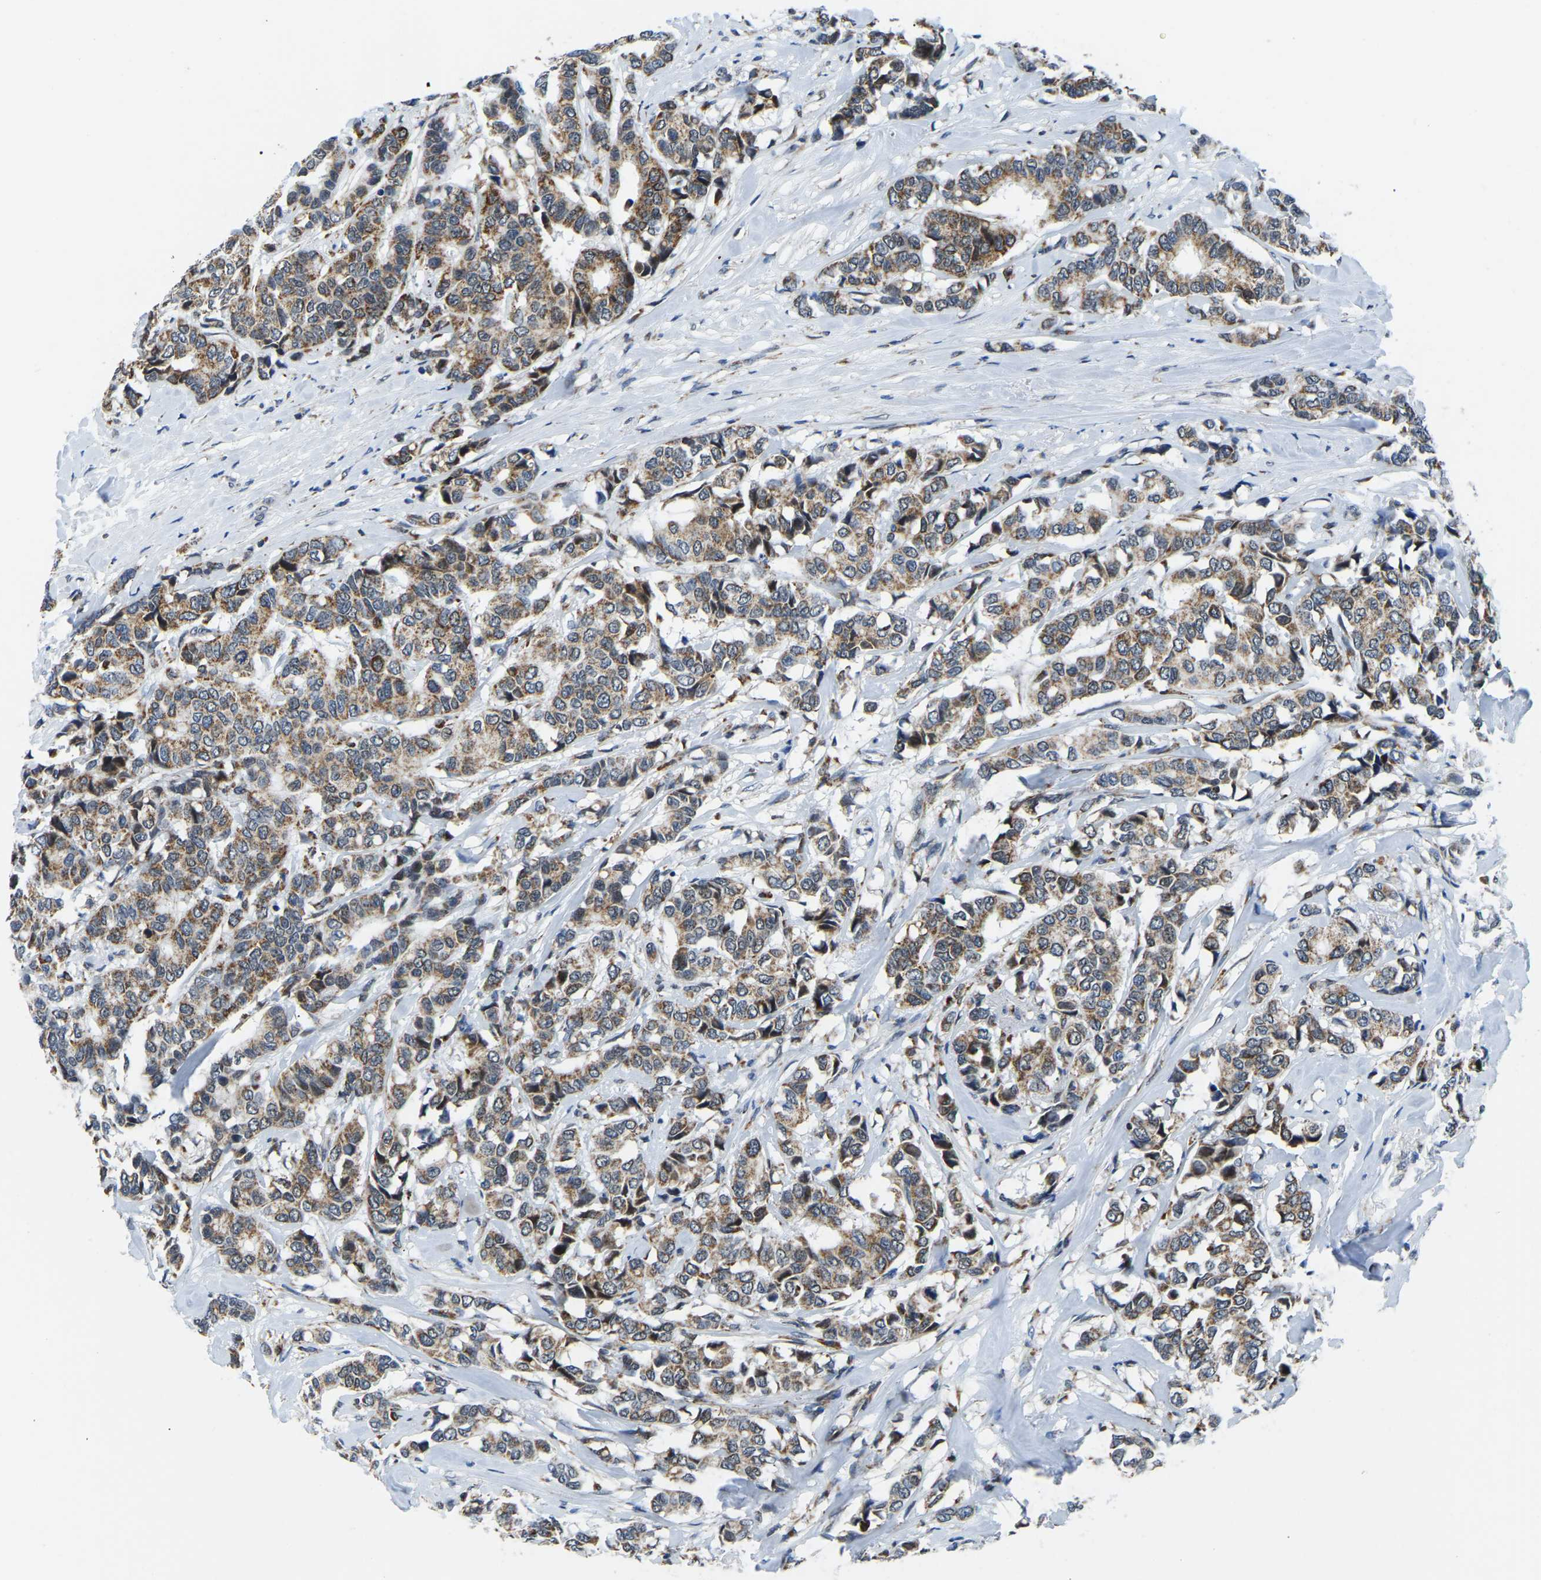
{"staining": {"intensity": "moderate", "quantity": ">75%", "location": "cytoplasmic/membranous"}, "tissue": "breast cancer", "cell_type": "Tumor cells", "image_type": "cancer", "snomed": [{"axis": "morphology", "description": "Duct carcinoma"}, {"axis": "topography", "description": "Breast"}], "caption": "A photomicrograph of intraductal carcinoma (breast) stained for a protein reveals moderate cytoplasmic/membranous brown staining in tumor cells.", "gene": "BNIP3L", "patient": {"sex": "female", "age": 87}}